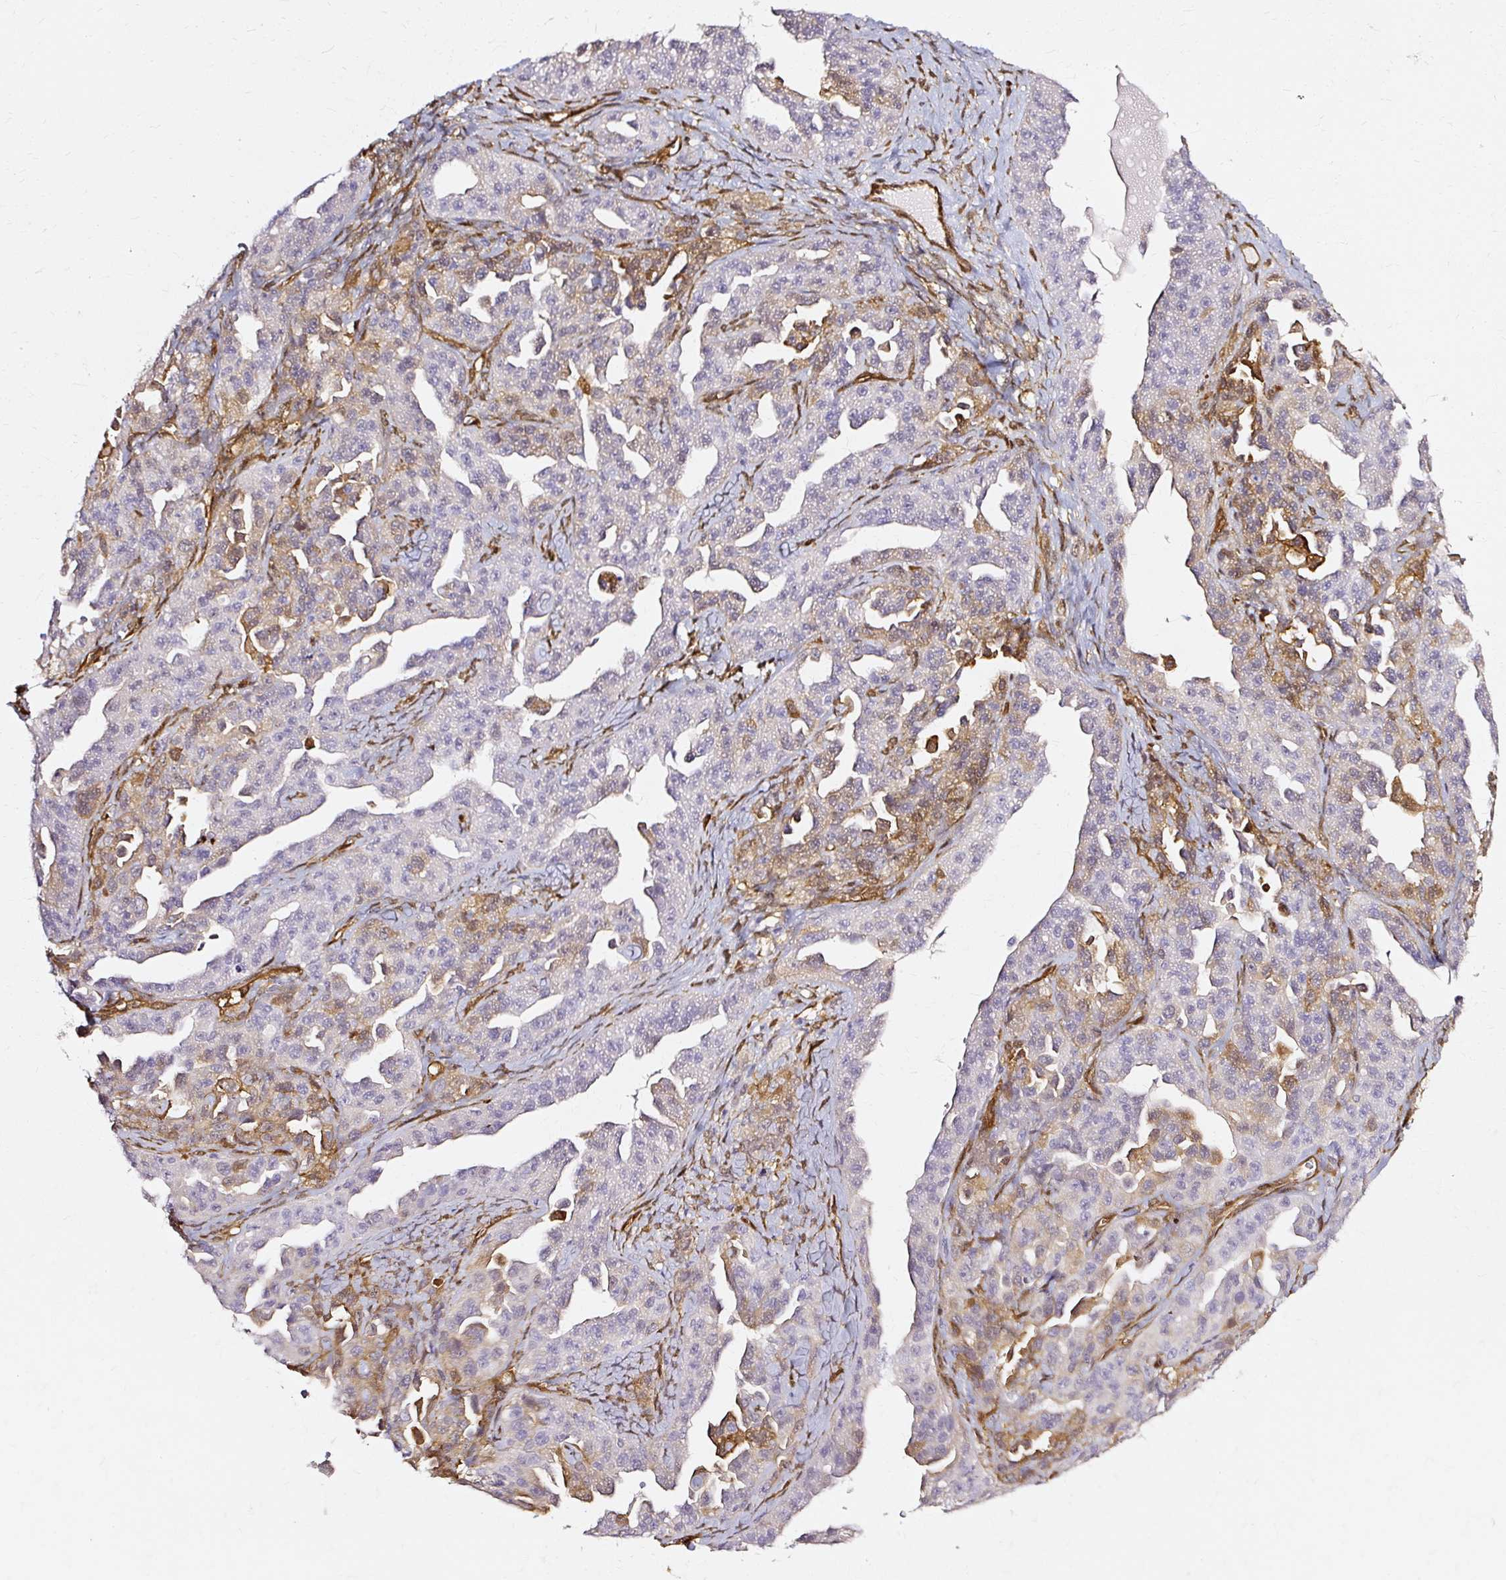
{"staining": {"intensity": "moderate", "quantity": "<25%", "location": "cytoplasmic/membranous"}, "tissue": "ovarian cancer", "cell_type": "Tumor cells", "image_type": "cancer", "snomed": [{"axis": "morphology", "description": "Cystadenocarcinoma, serous, NOS"}, {"axis": "topography", "description": "Ovary"}], "caption": "Human ovarian cancer (serous cystadenocarcinoma) stained with a protein marker exhibits moderate staining in tumor cells.", "gene": "CNN3", "patient": {"sex": "female", "age": 75}}